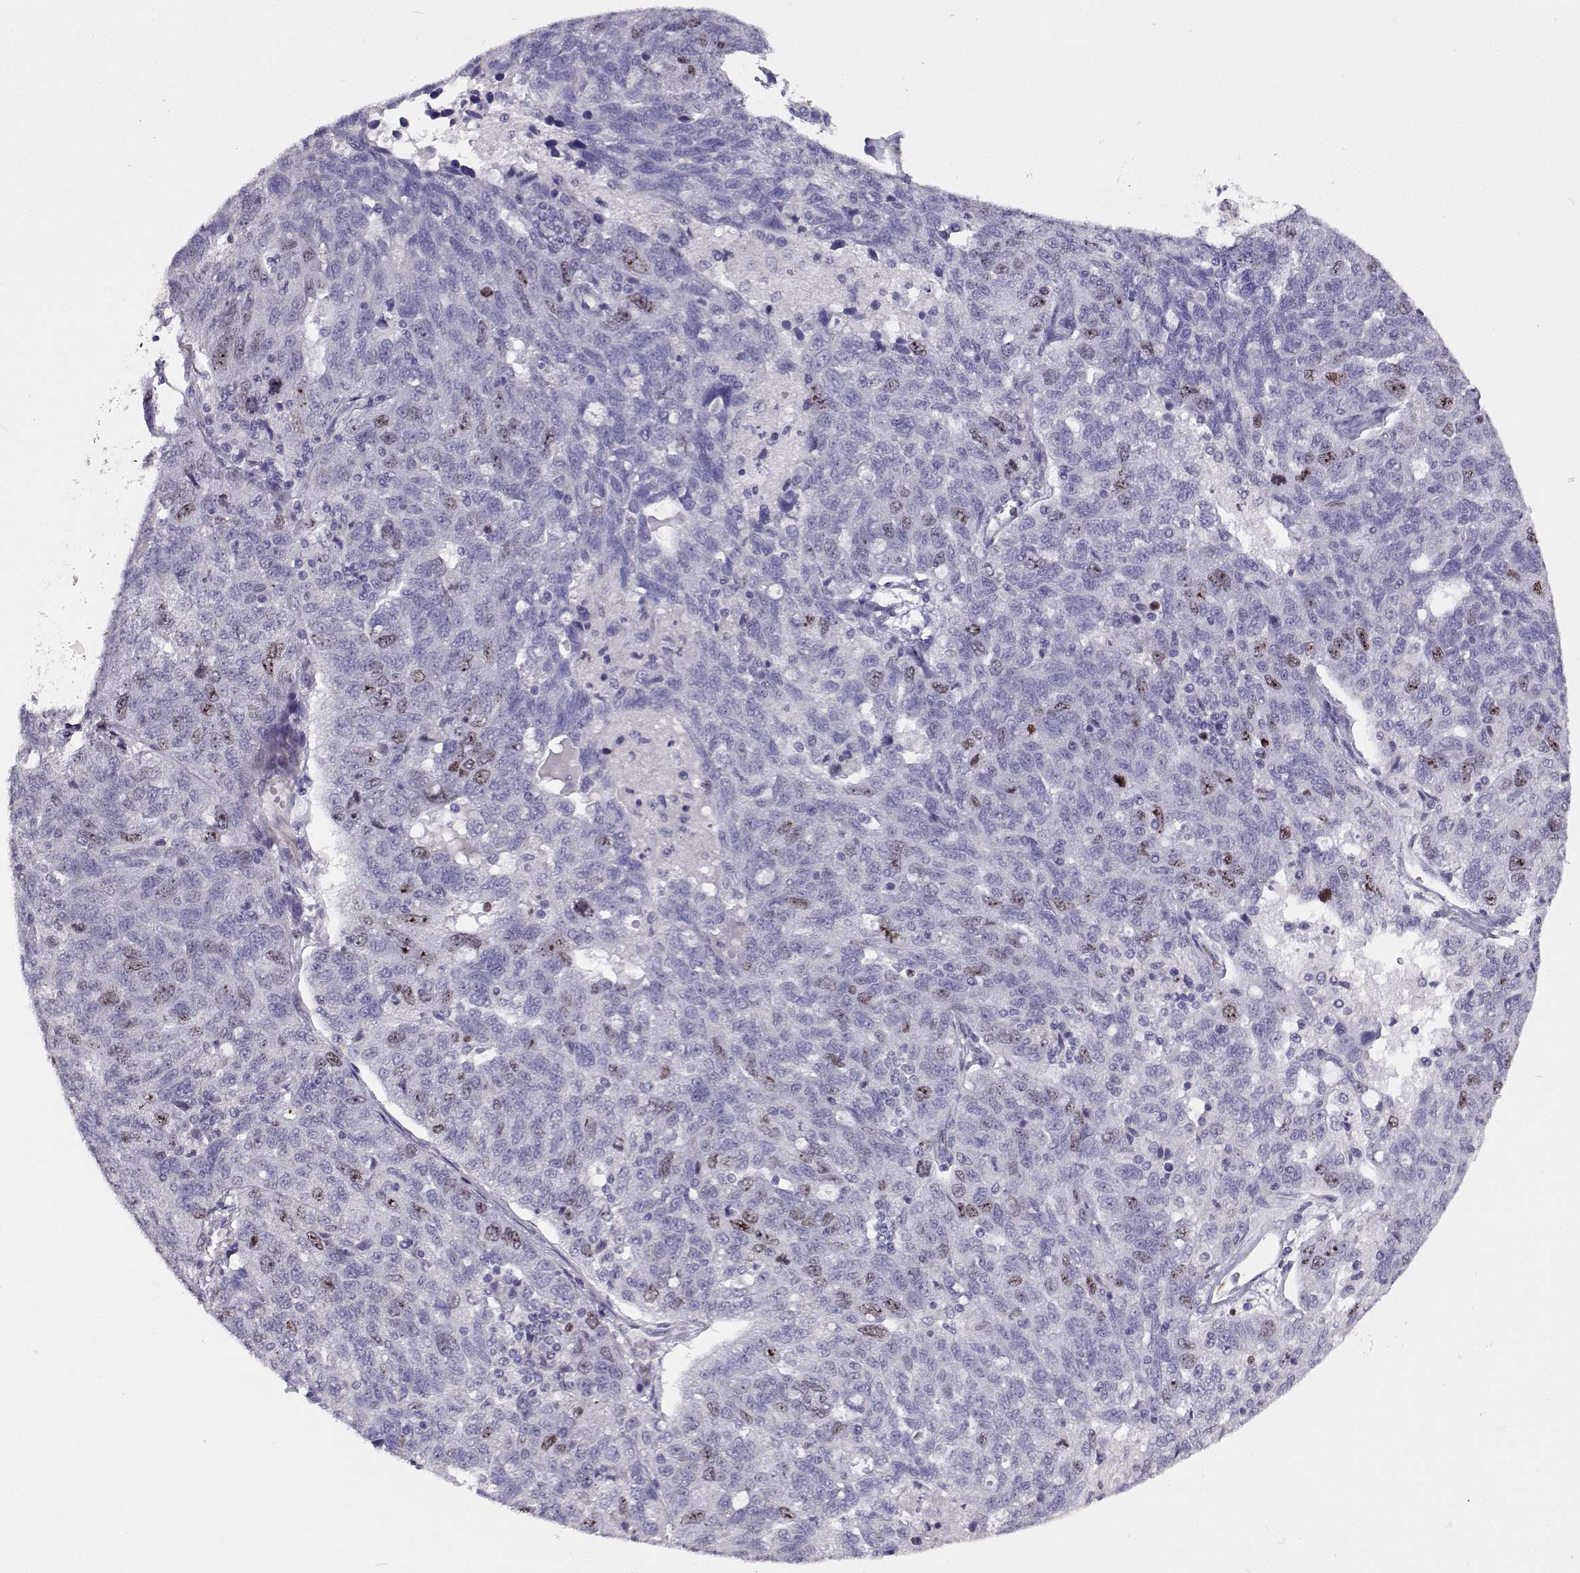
{"staining": {"intensity": "weak", "quantity": "<25%", "location": "nuclear"}, "tissue": "ovarian cancer", "cell_type": "Tumor cells", "image_type": "cancer", "snomed": [{"axis": "morphology", "description": "Cystadenocarcinoma, serous, NOS"}, {"axis": "topography", "description": "Ovary"}], "caption": "Immunohistochemistry (IHC) photomicrograph of neoplastic tissue: ovarian cancer stained with DAB (3,3'-diaminobenzidine) reveals no significant protein expression in tumor cells. (DAB IHC, high magnification).", "gene": "NPW", "patient": {"sex": "female", "age": 71}}